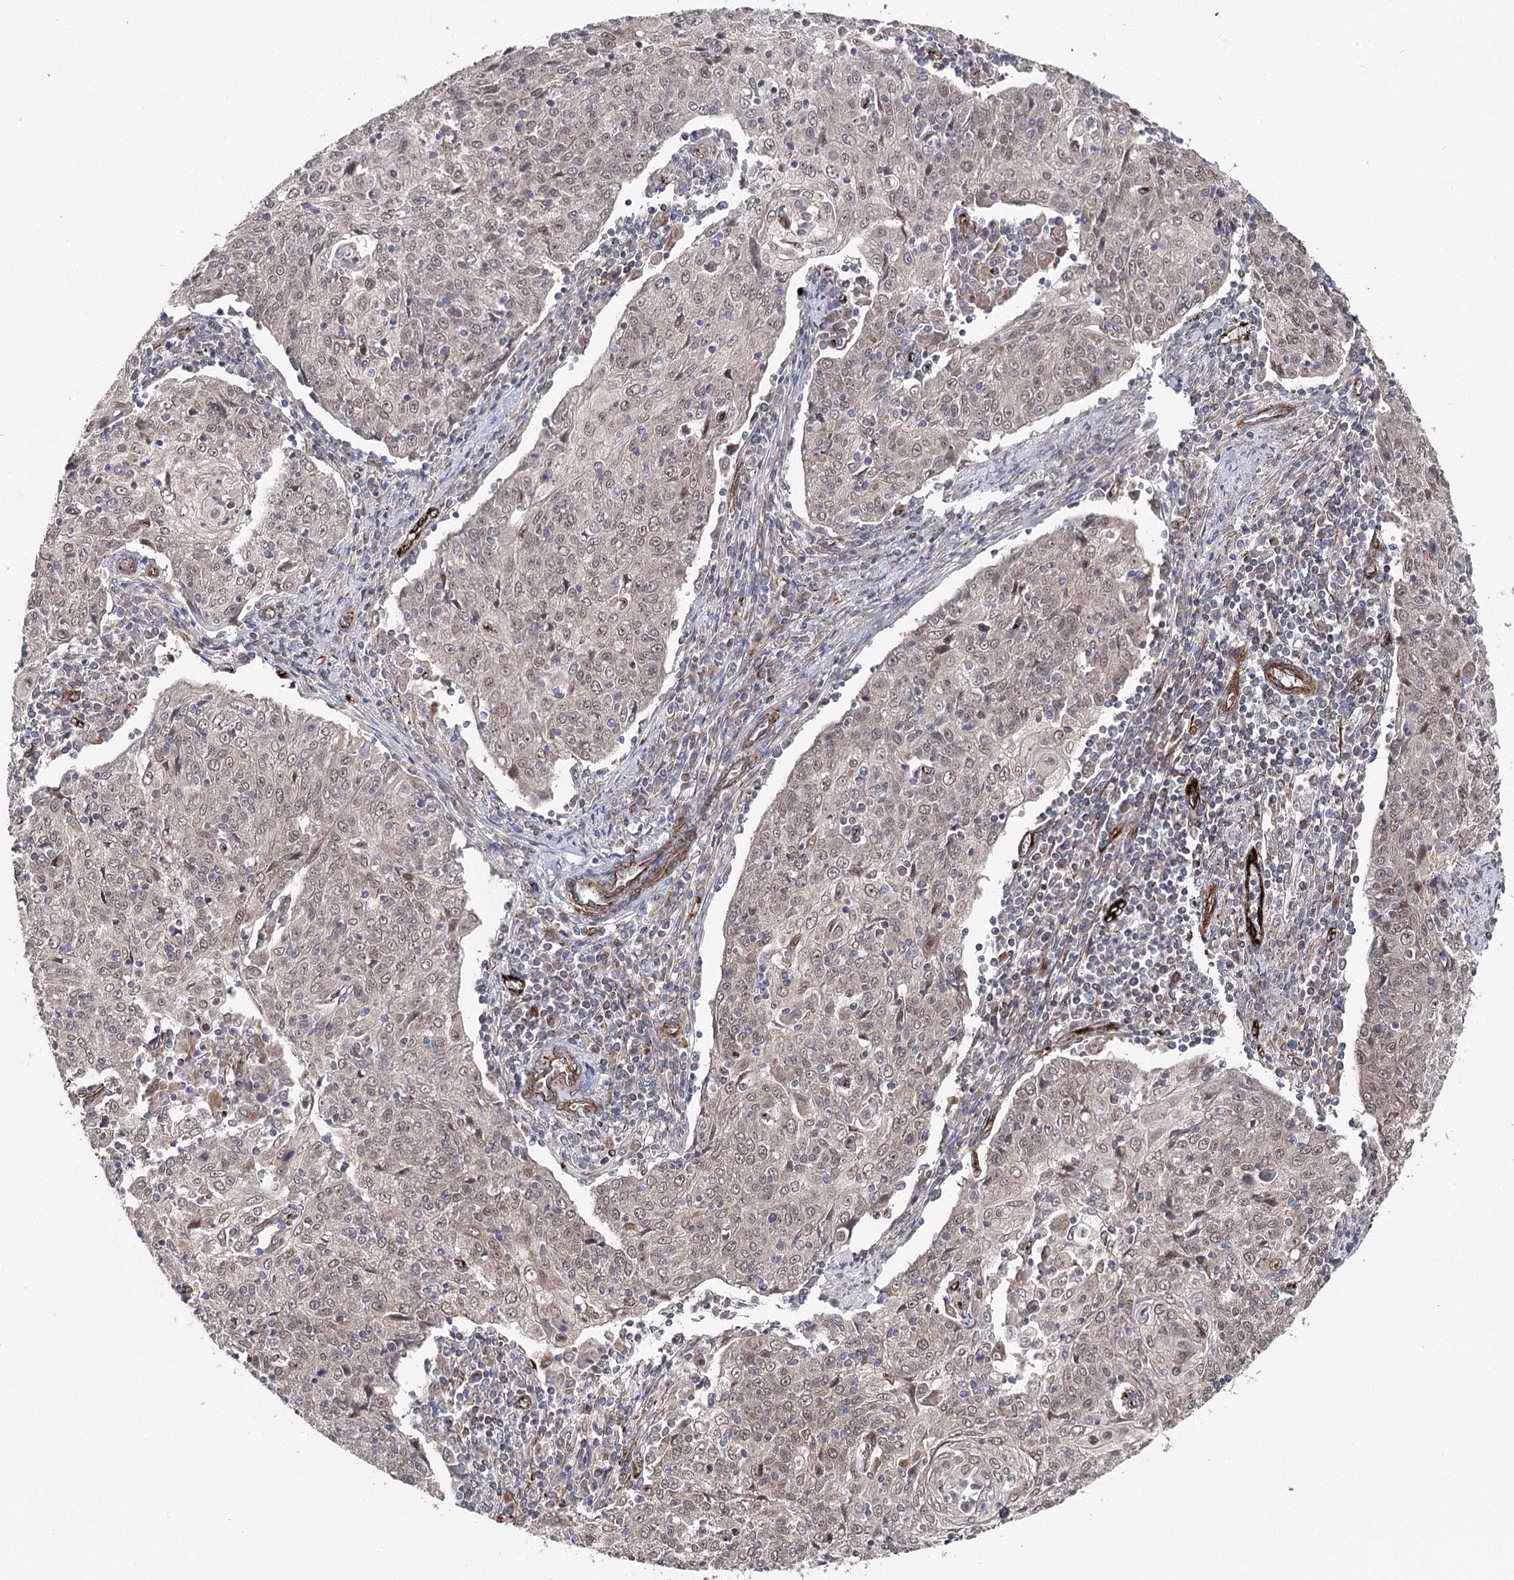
{"staining": {"intensity": "moderate", "quantity": ">75%", "location": "cytoplasmic/membranous,nuclear"}, "tissue": "cervical cancer", "cell_type": "Tumor cells", "image_type": "cancer", "snomed": [{"axis": "morphology", "description": "Squamous cell carcinoma, NOS"}, {"axis": "topography", "description": "Cervix"}], "caption": "Brown immunohistochemical staining in human cervical squamous cell carcinoma shows moderate cytoplasmic/membranous and nuclear expression in about >75% of tumor cells. The staining was performed using DAB, with brown indicating positive protein expression. Nuclei are stained blue with hematoxylin.", "gene": "MIB1", "patient": {"sex": "female", "age": 48}}